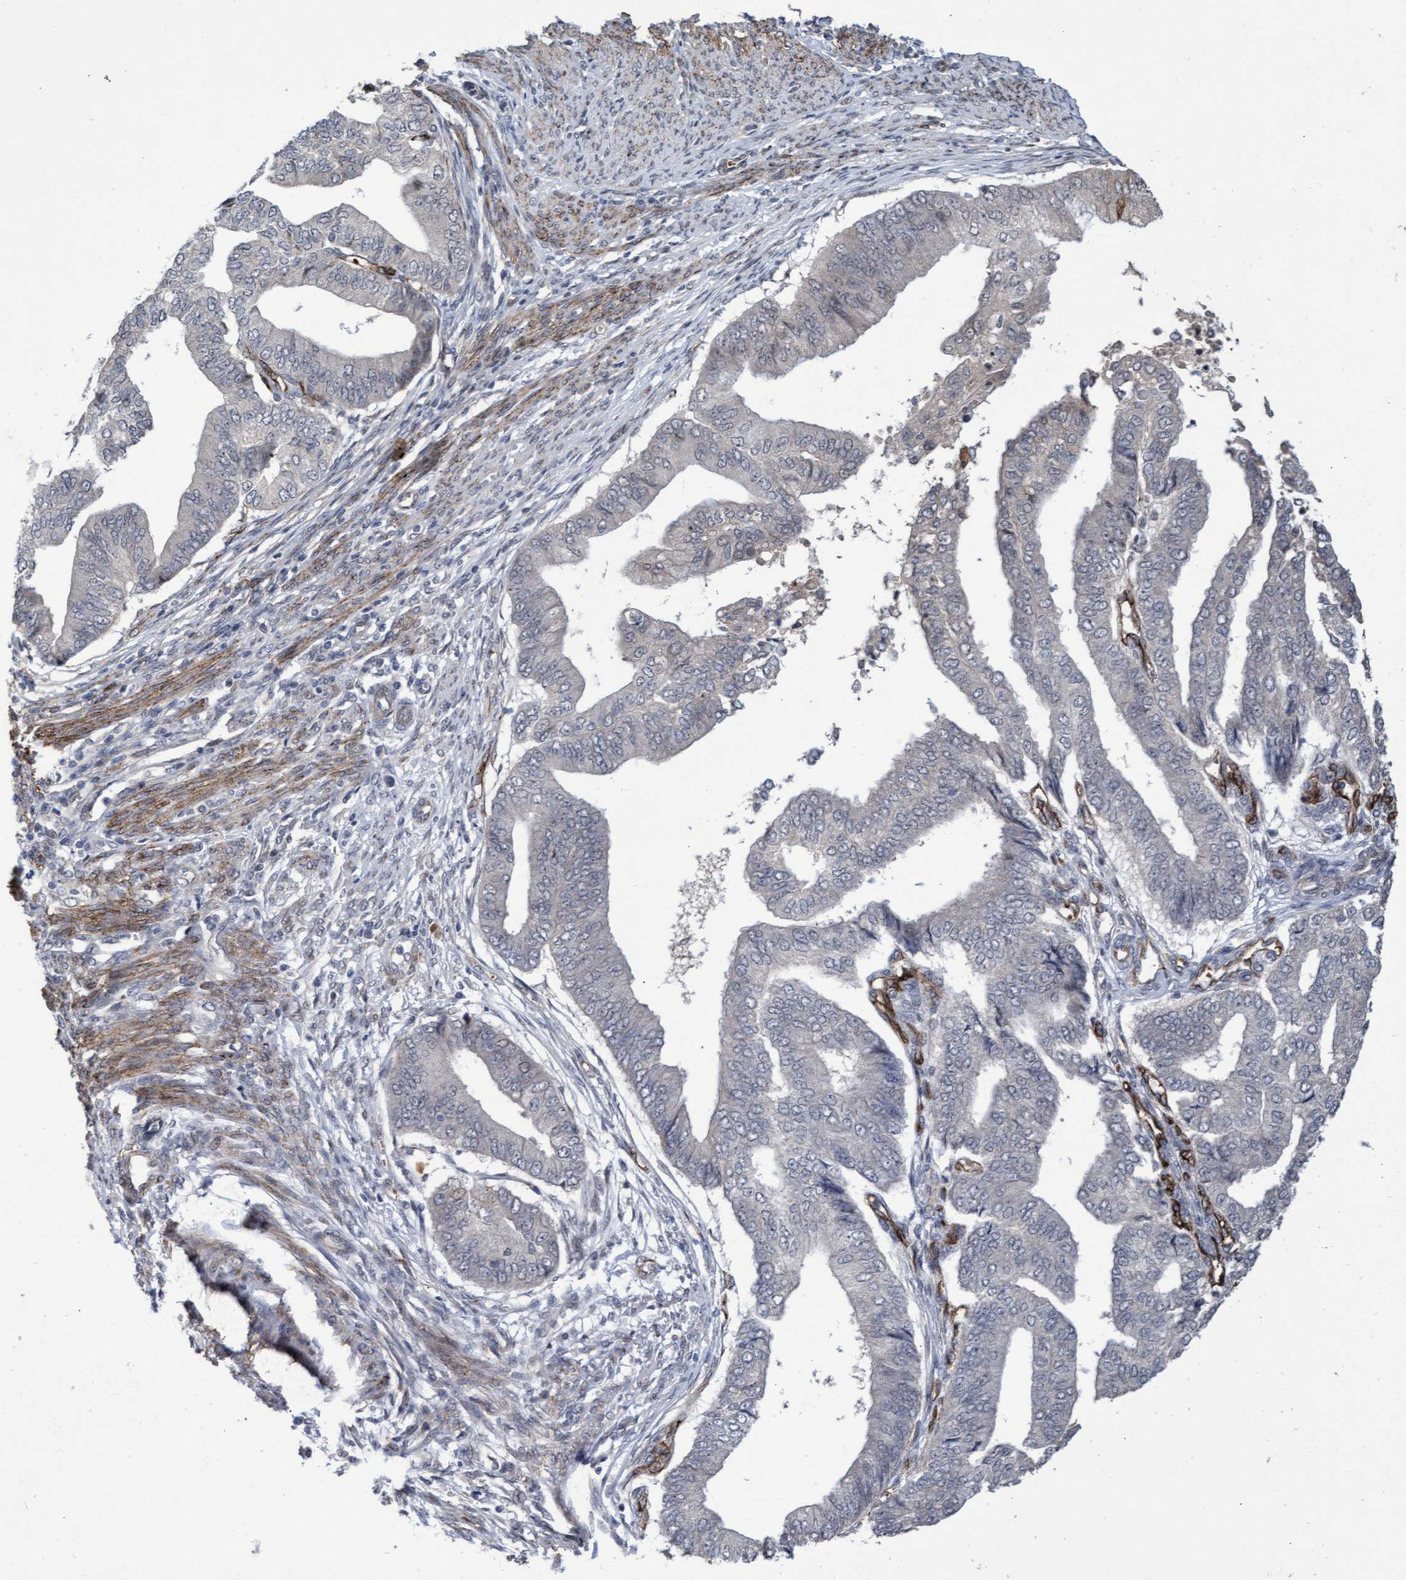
{"staining": {"intensity": "negative", "quantity": "none", "location": "none"}, "tissue": "endometrial cancer", "cell_type": "Tumor cells", "image_type": "cancer", "snomed": [{"axis": "morphology", "description": "Polyp, NOS"}, {"axis": "morphology", "description": "Adenocarcinoma, NOS"}, {"axis": "morphology", "description": "Adenoma, NOS"}, {"axis": "topography", "description": "Endometrium"}], "caption": "A histopathology image of adenoma (endometrial) stained for a protein exhibits no brown staining in tumor cells.", "gene": "ZNF750", "patient": {"sex": "female", "age": 79}}